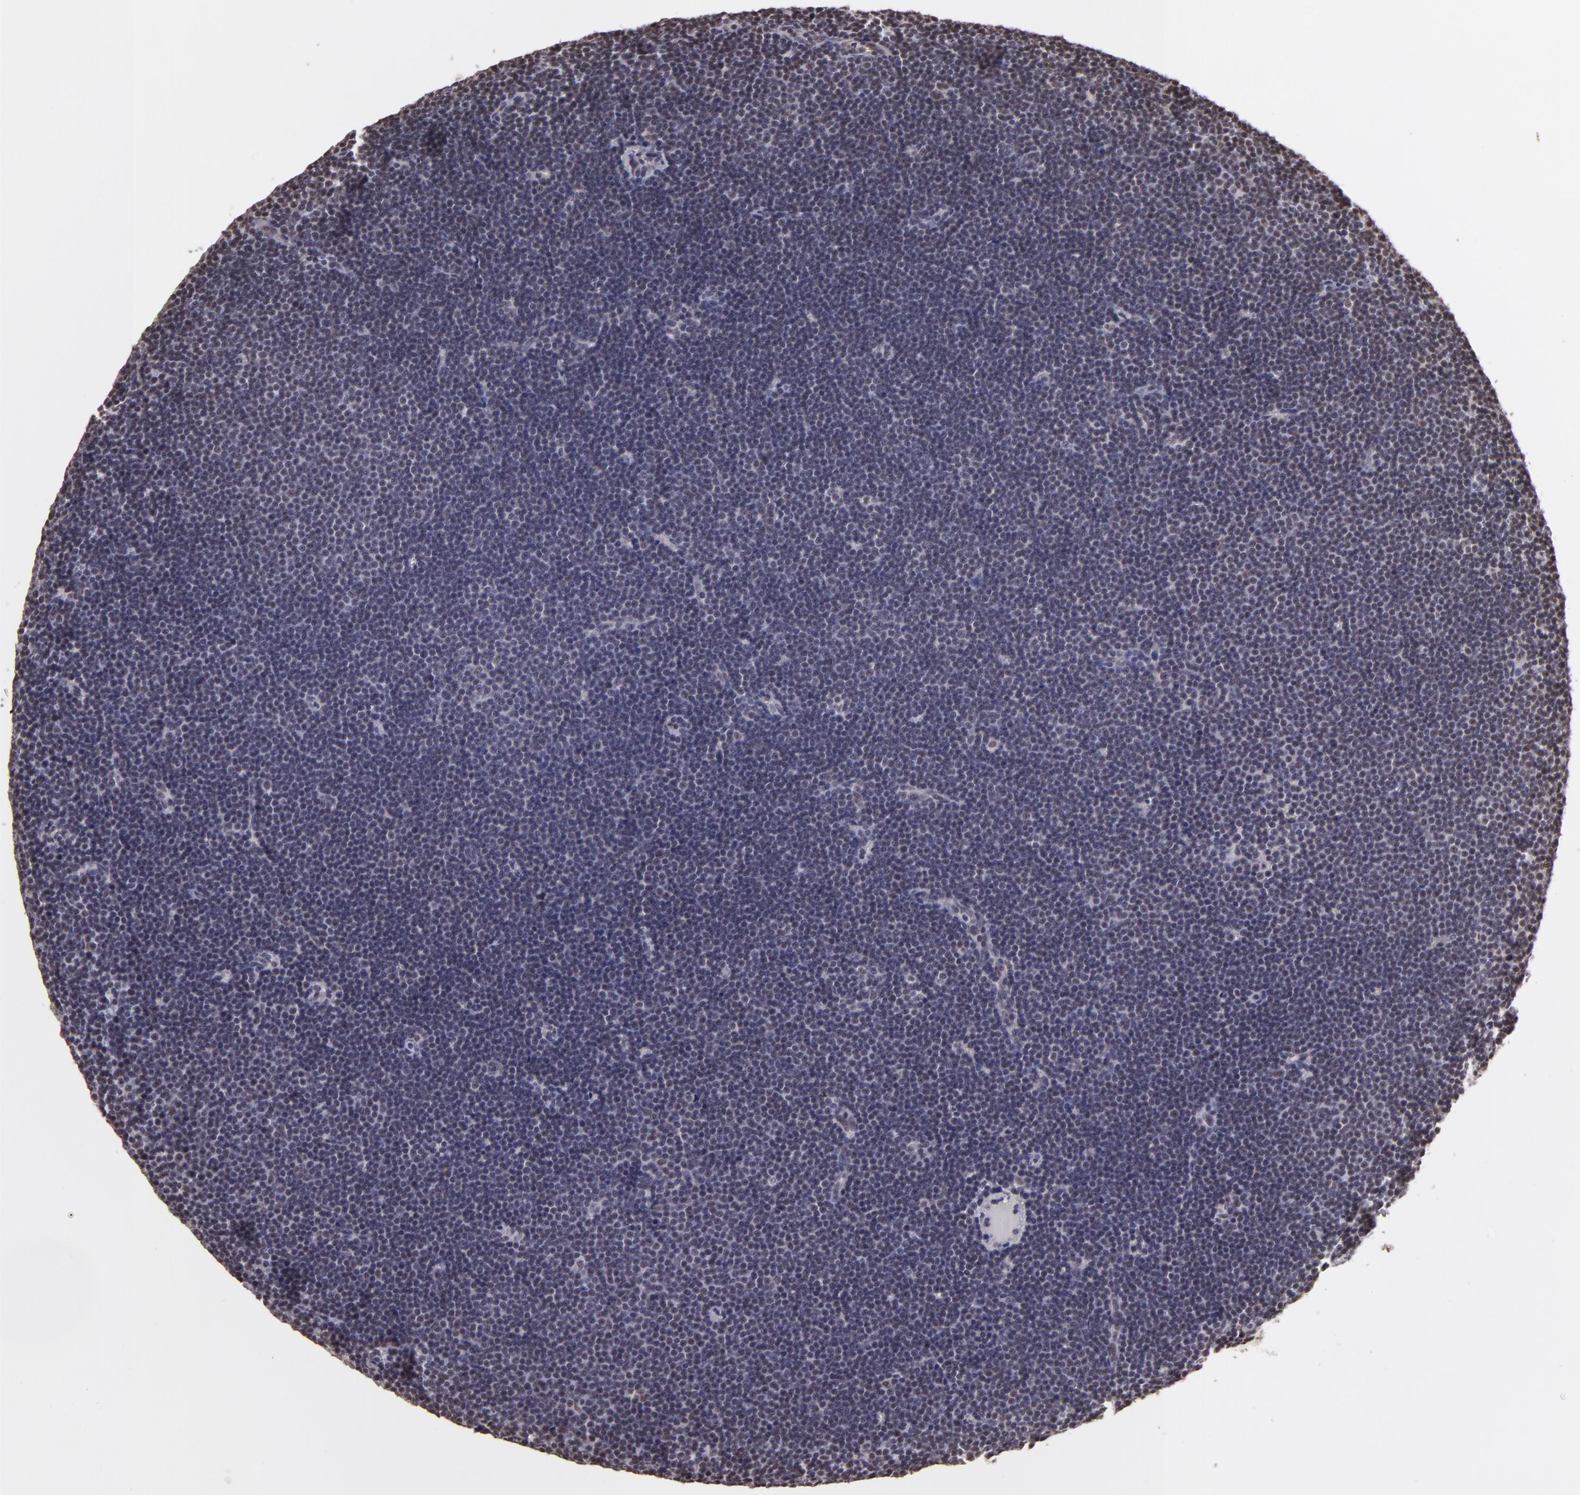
{"staining": {"intensity": "negative", "quantity": "none", "location": "none"}, "tissue": "lymphoma", "cell_type": "Tumor cells", "image_type": "cancer", "snomed": [{"axis": "morphology", "description": "Malignant lymphoma, non-Hodgkin's type, Low grade"}, {"axis": "topography", "description": "Lymph node"}], "caption": "Immunohistochemistry of human lymphoma displays no expression in tumor cells.", "gene": "INTS6", "patient": {"sex": "female", "age": 73}}